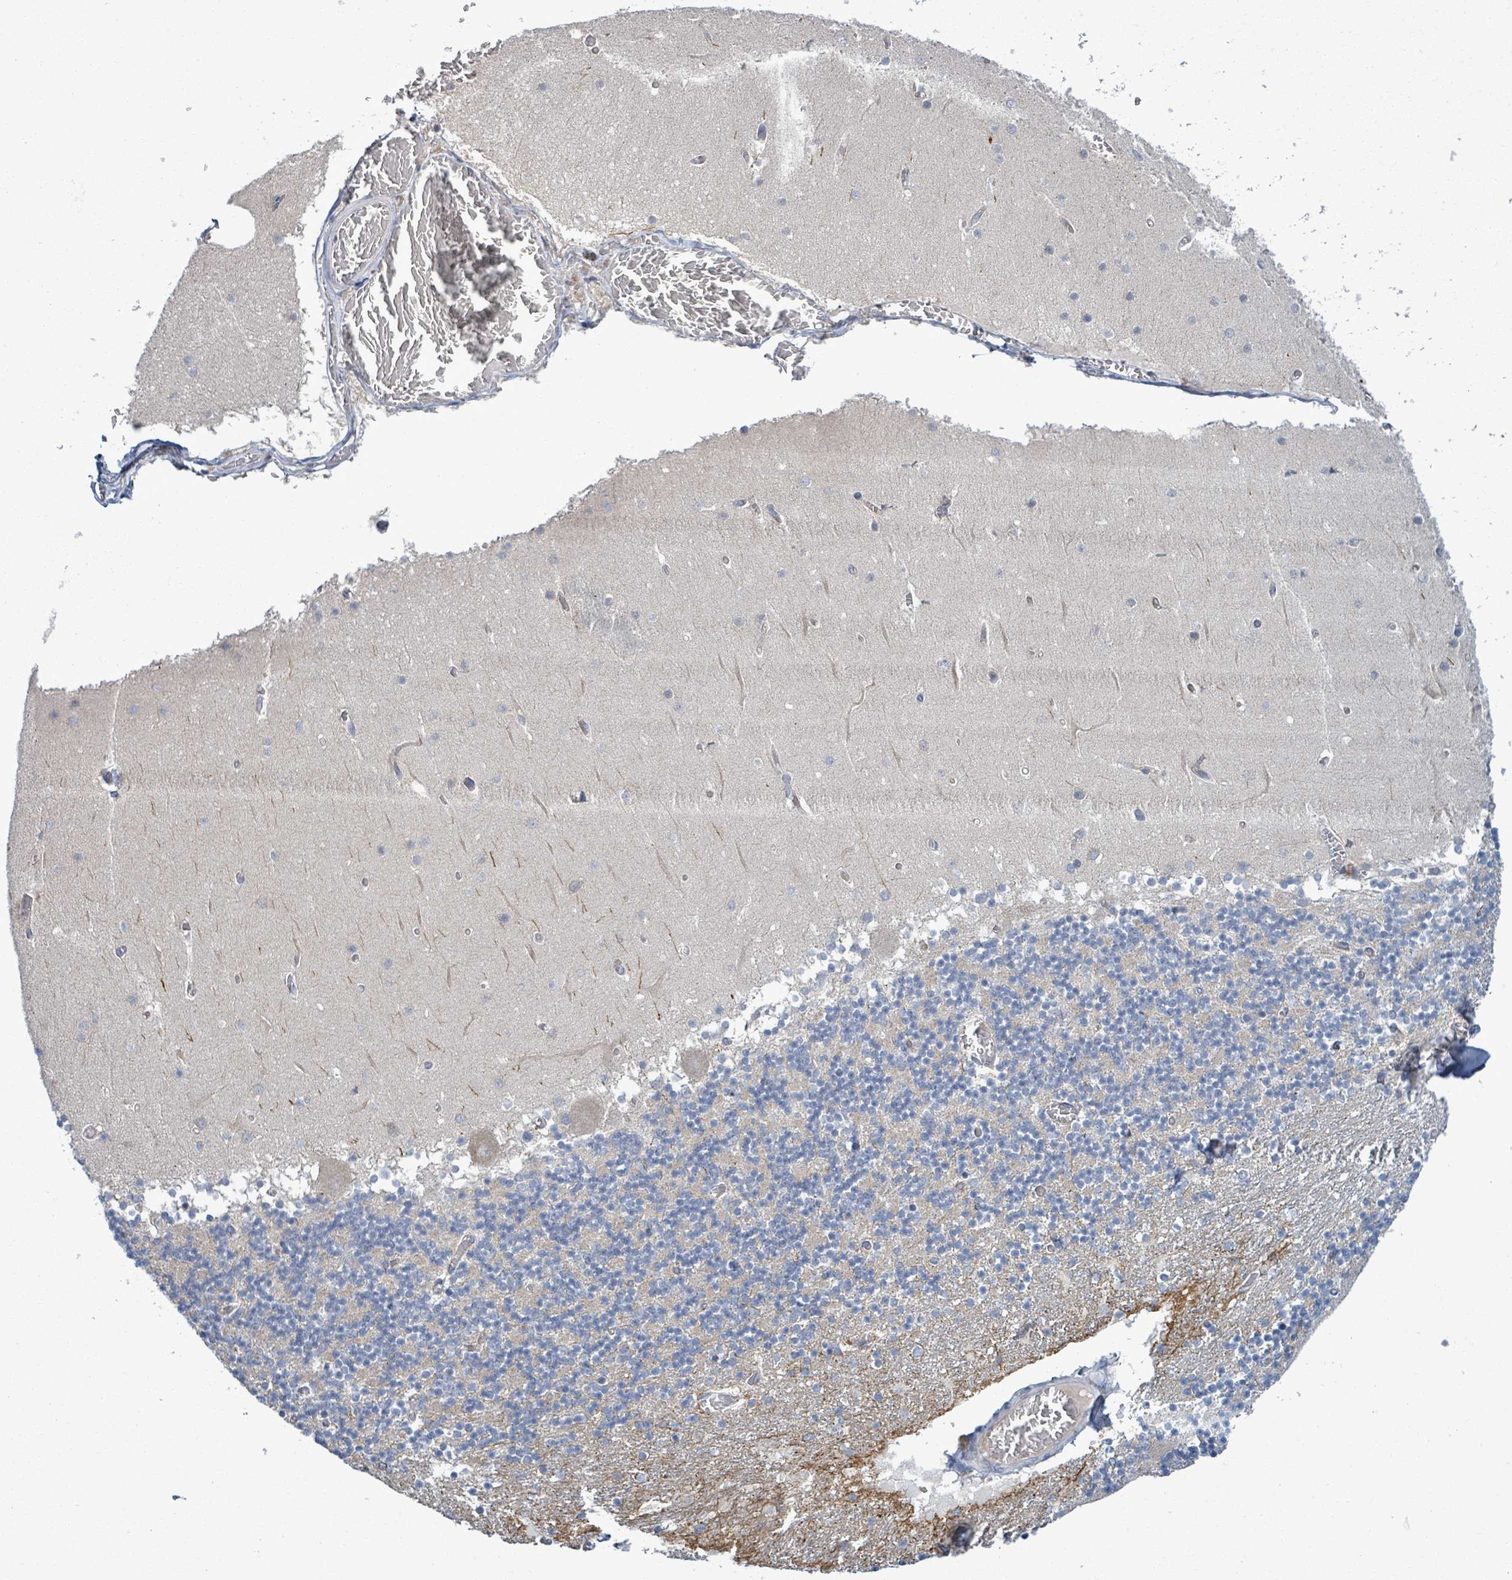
{"staining": {"intensity": "weak", "quantity": "<25%", "location": "cytoplasmic/membranous"}, "tissue": "cerebellum", "cell_type": "Cells in granular layer", "image_type": "normal", "snomed": [{"axis": "morphology", "description": "Normal tissue, NOS"}, {"axis": "topography", "description": "Cerebellum"}], "caption": "DAB (3,3'-diaminobenzidine) immunohistochemical staining of normal human cerebellum reveals no significant staining in cells in granular layer.", "gene": "ATP13A1", "patient": {"sex": "female", "age": 28}}